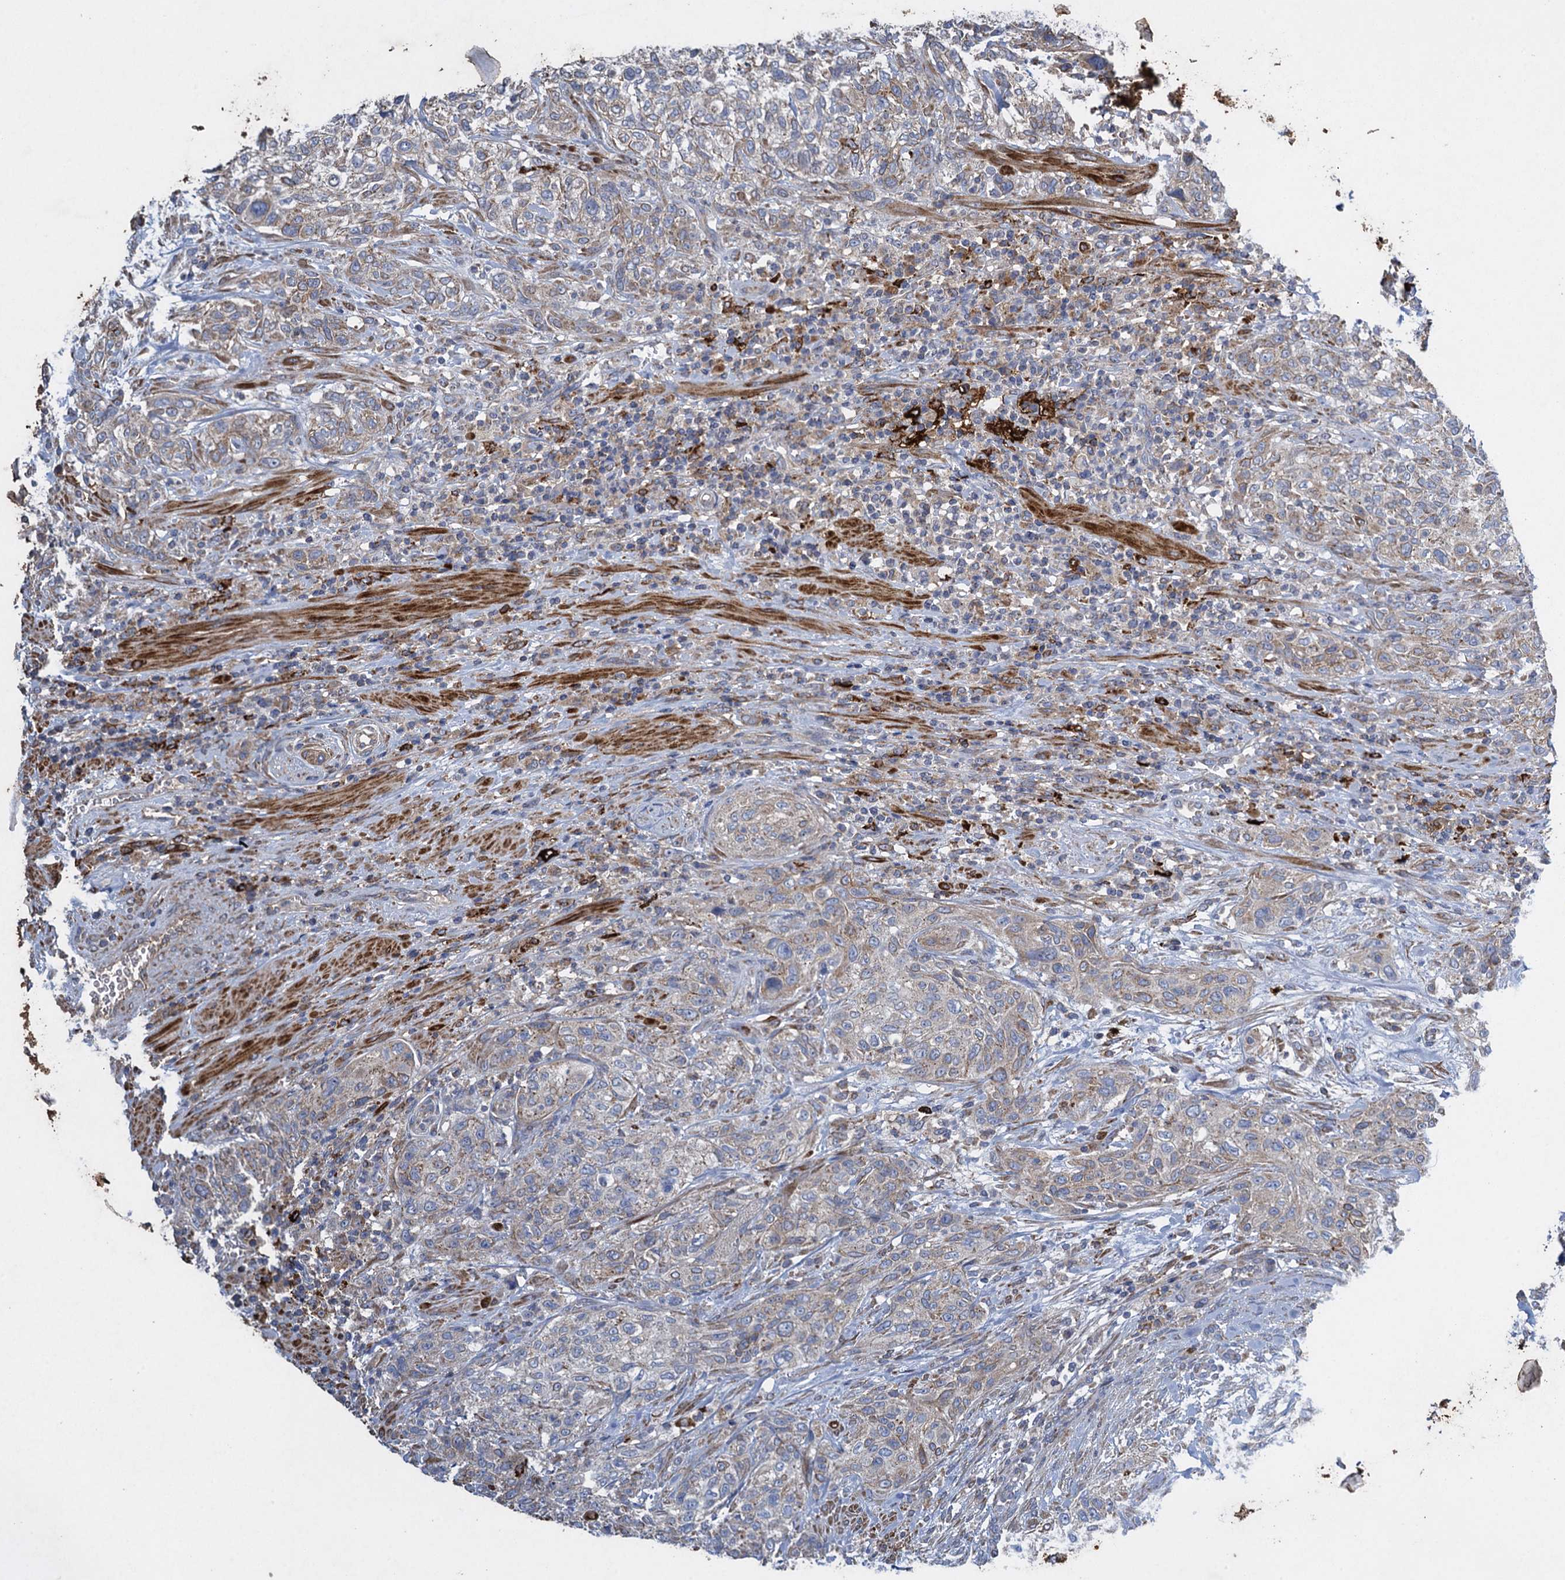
{"staining": {"intensity": "weak", "quantity": "<25%", "location": "cytoplasmic/membranous"}, "tissue": "urothelial cancer", "cell_type": "Tumor cells", "image_type": "cancer", "snomed": [{"axis": "morphology", "description": "Normal tissue, NOS"}, {"axis": "morphology", "description": "Urothelial carcinoma, NOS"}, {"axis": "topography", "description": "Urinary bladder"}, {"axis": "topography", "description": "Peripheral nerve tissue"}], "caption": "High power microscopy histopathology image of an immunohistochemistry (IHC) histopathology image of transitional cell carcinoma, revealing no significant positivity in tumor cells.", "gene": "TXNDC11", "patient": {"sex": "male", "age": 35}}